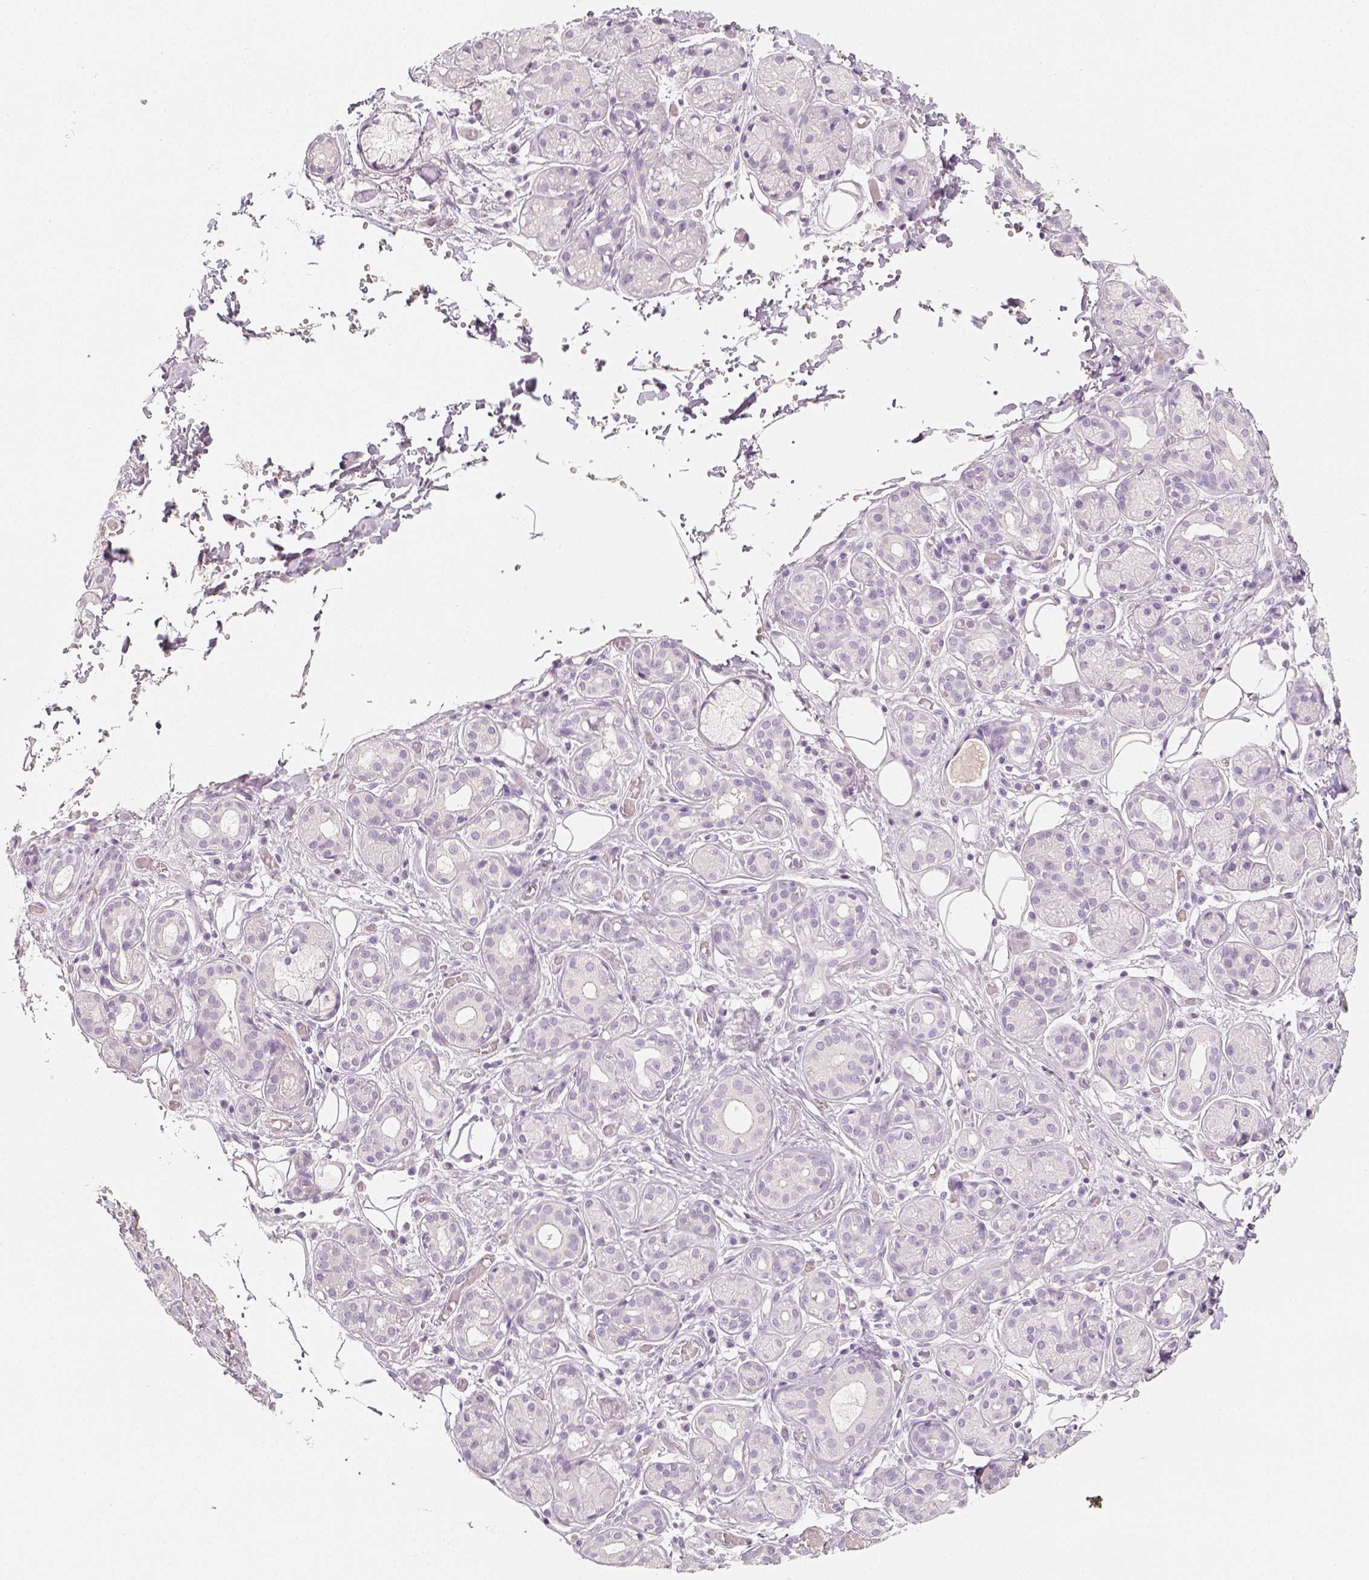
{"staining": {"intensity": "negative", "quantity": "none", "location": "none"}, "tissue": "salivary gland", "cell_type": "Glandular cells", "image_type": "normal", "snomed": [{"axis": "morphology", "description": "Normal tissue, NOS"}, {"axis": "topography", "description": "Salivary gland"}, {"axis": "topography", "description": "Peripheral nerve tissue"}], "caption": "Glandular cells show no significant protein staining in benign salivary gland. (DAB immunohistochemistry visualized using brightfield microscopy, high magnification).", "gene": "NECAB2", "patient": {"sex": "male", "age": 71}}